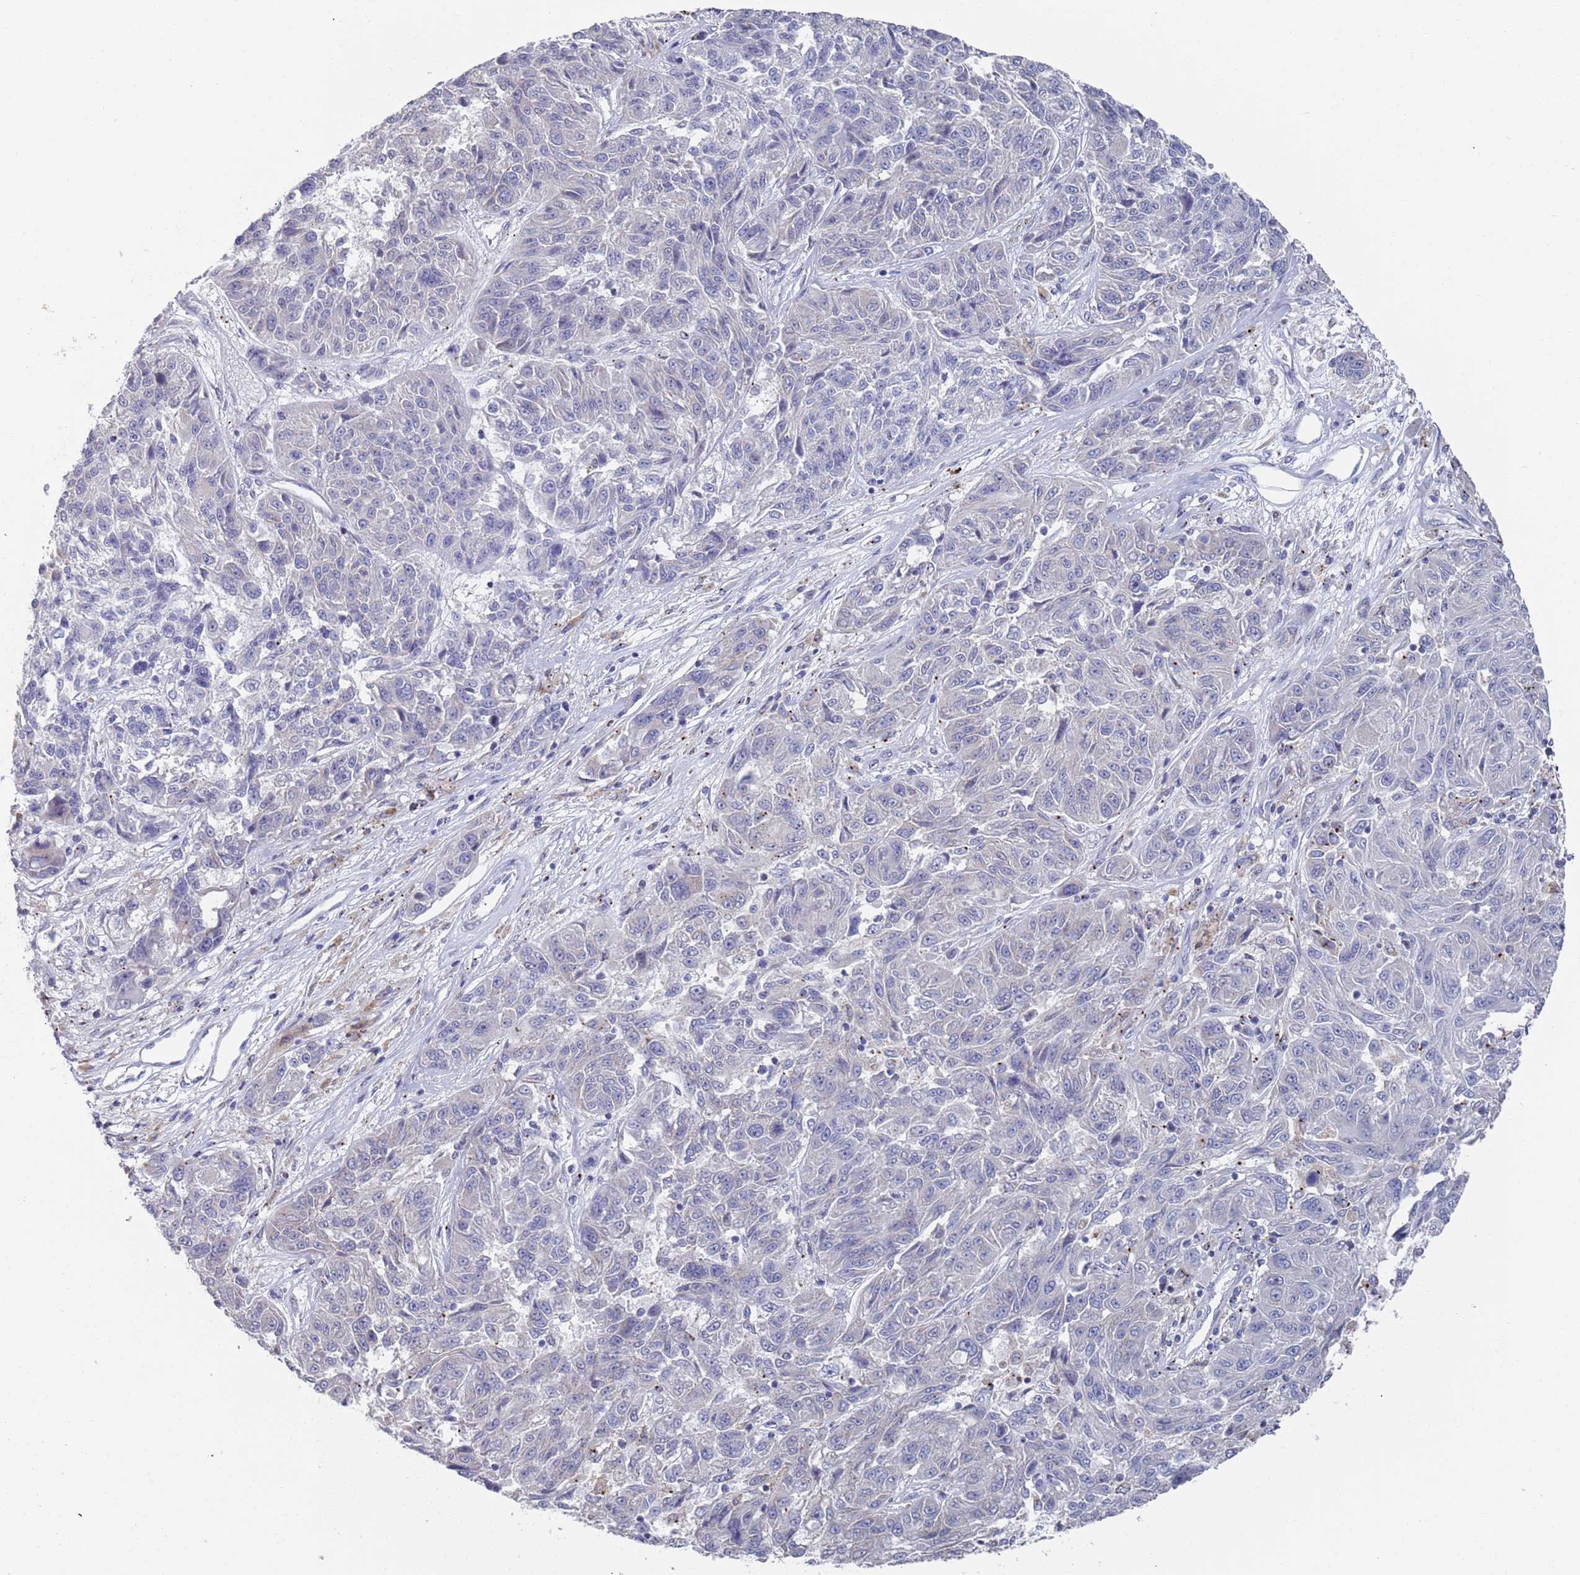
{"staining": {"intensity": "negative", "quantity": "none", "location": "none"}, "tissue": "melanoma", "cell_type": "Tumor cells", "image_type": "cancer", "snomed": [{"axis": "morphology", "description": "Malignant melanoma, NOS"}, {"axis": "topography", "description": "Skin"}], "caption": "High power microscopy histopathology image of an immunohistochemistry (IHC) image of melanoma, revealing no significant staining in tumor cells. (DAB immunohistochemistry with hematoxylin counter stain).", "gene": "MAT1A", "patient": {"sex": "male", "age": 53}}